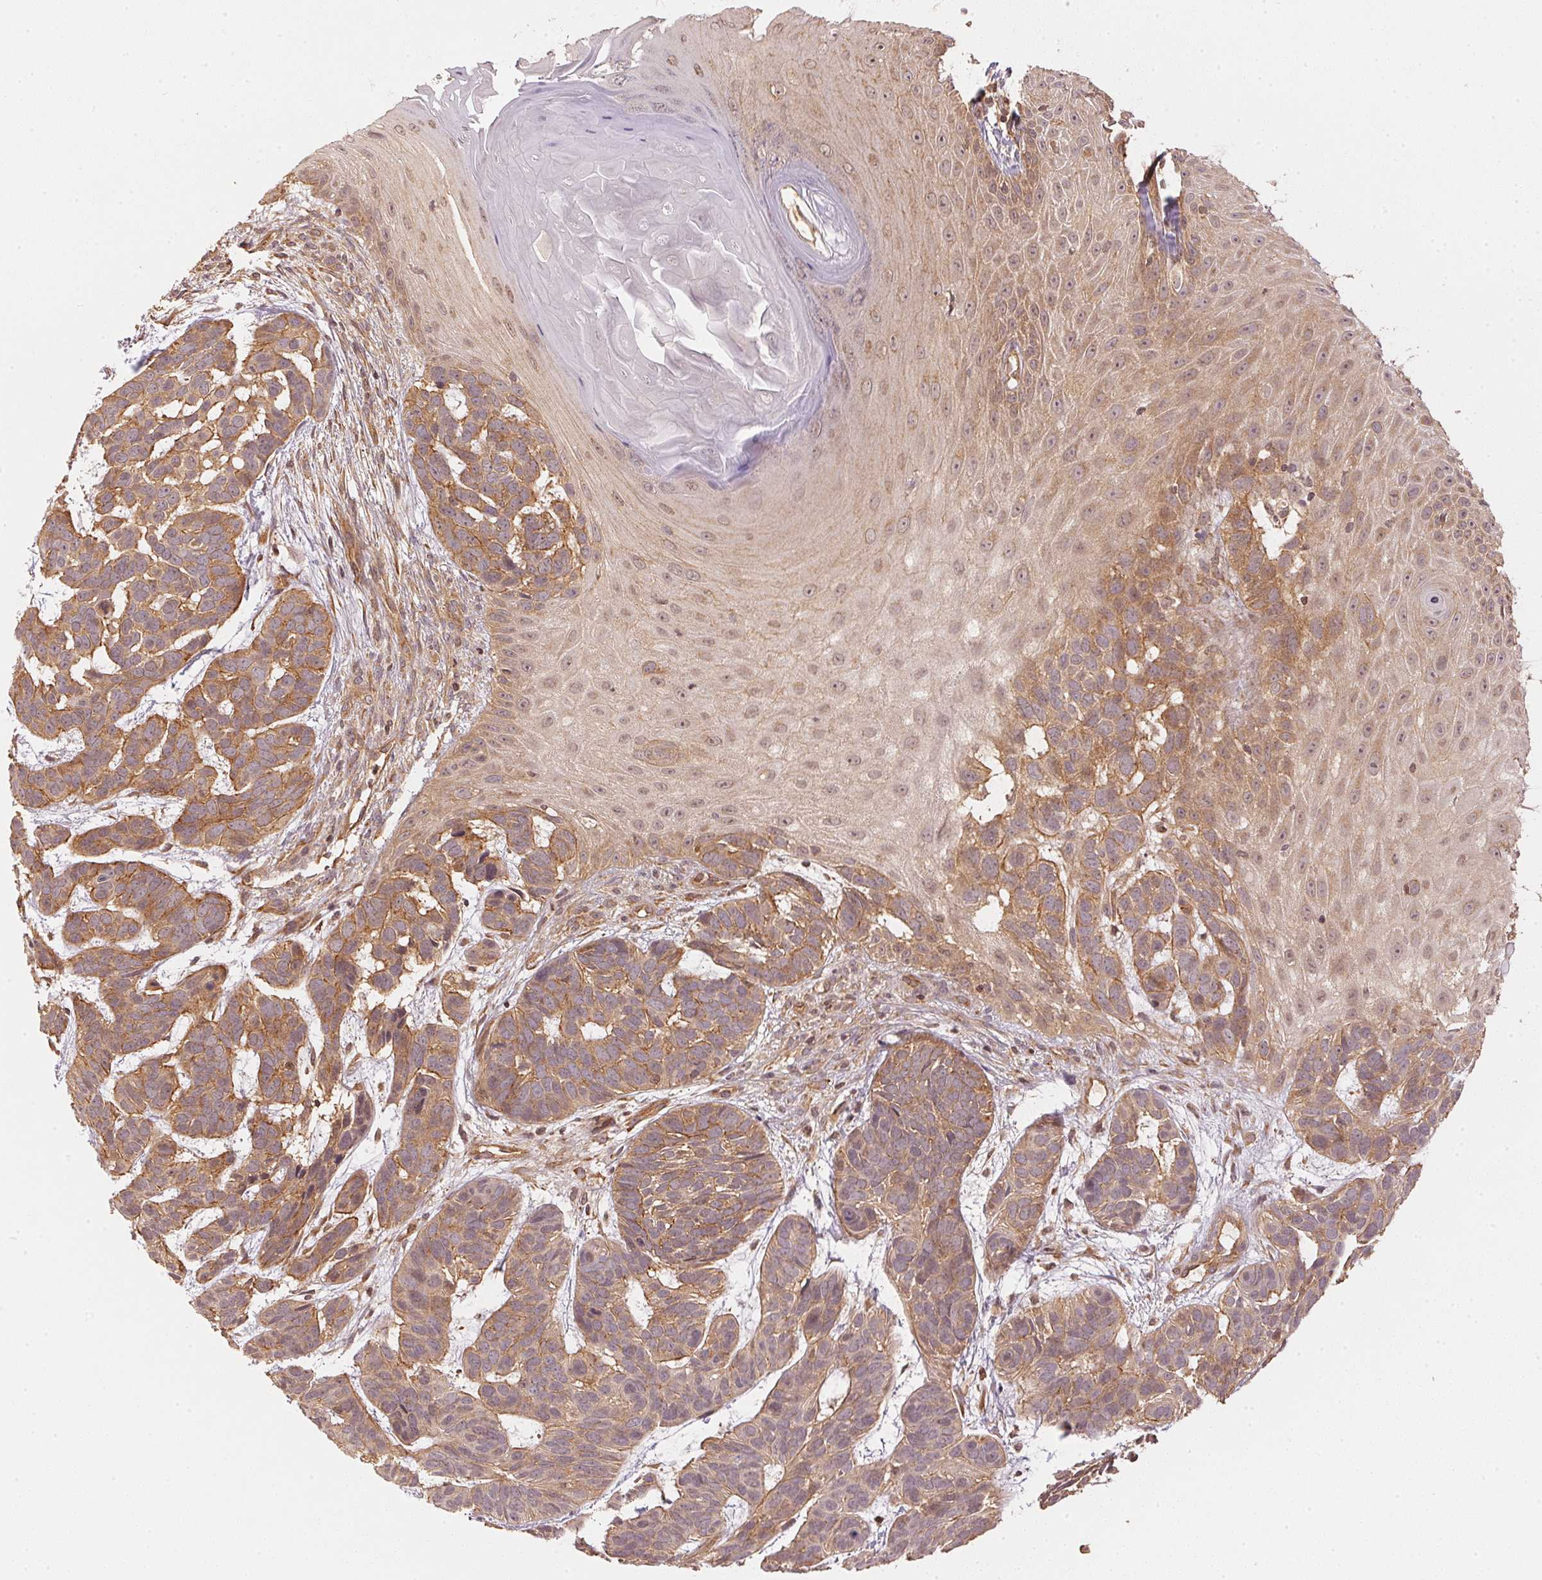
{"staining": {"intensity": "moderate", "quantity": ">75%", "location": "cytoplasmic/membranous"}, "tissue": "skin cancer", "cell_type": "Tumor cells", "image_type": "cancer", "snomed": [{"axis": "morphology", "description": "Basal cell carcinoma"}, {"axis": "topography", "description": "Skin"}], "caption": "Brown immunohistochemical staining in skin basal cell carcinoma reveals moderate cytoplasmic/membranous positivity in approximately >75% of tumor cells. The staining was performed using DAB (3,3'-diaminobenzidine), with brown indicating positive protein expression. Nuclei are stained blue with hematoxylin.", "gene": "STRN4", "patient": {"sex": "male", "age": 78}}